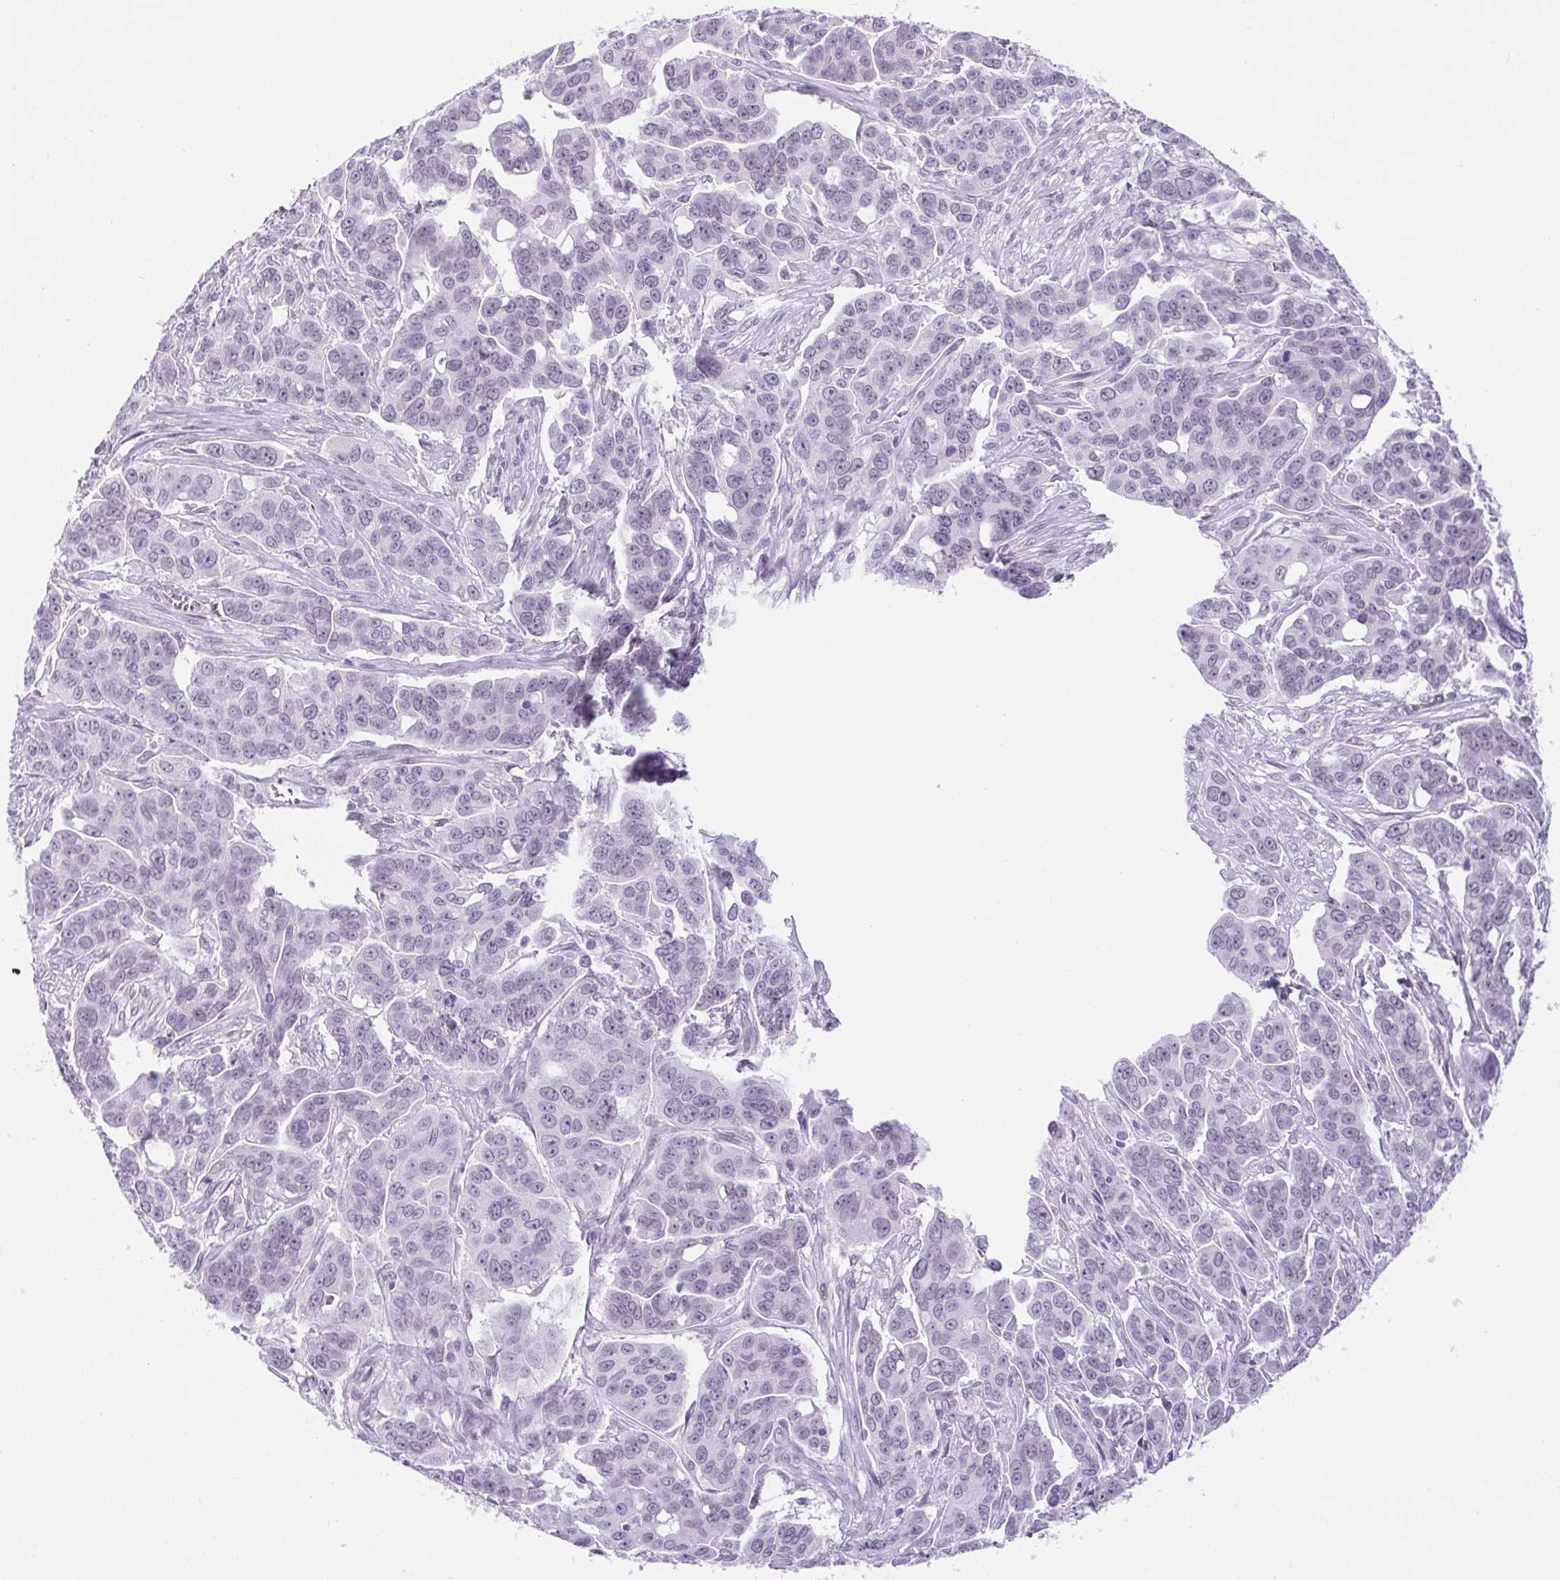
{"staining": {"intensity": "negative", "quantity": "none", "location": "none"}, "tissue": "ovarian cancer", "cell_type": "Tumor cells", "image_type": "cancer", "snomed": [{"axis": "morphology", "description": "Carcinoma, endometroid"}, {"axis": "topography", "description": "Ovary"}], "caption": "Immunohistochemistry (IHC) image of human ovarian endometroid carcinoma stained for a protein (brown), which displays no positivity in tumor cells.", "gene": "BCAS1", "patient": {"sex": "female", "age": 78}}